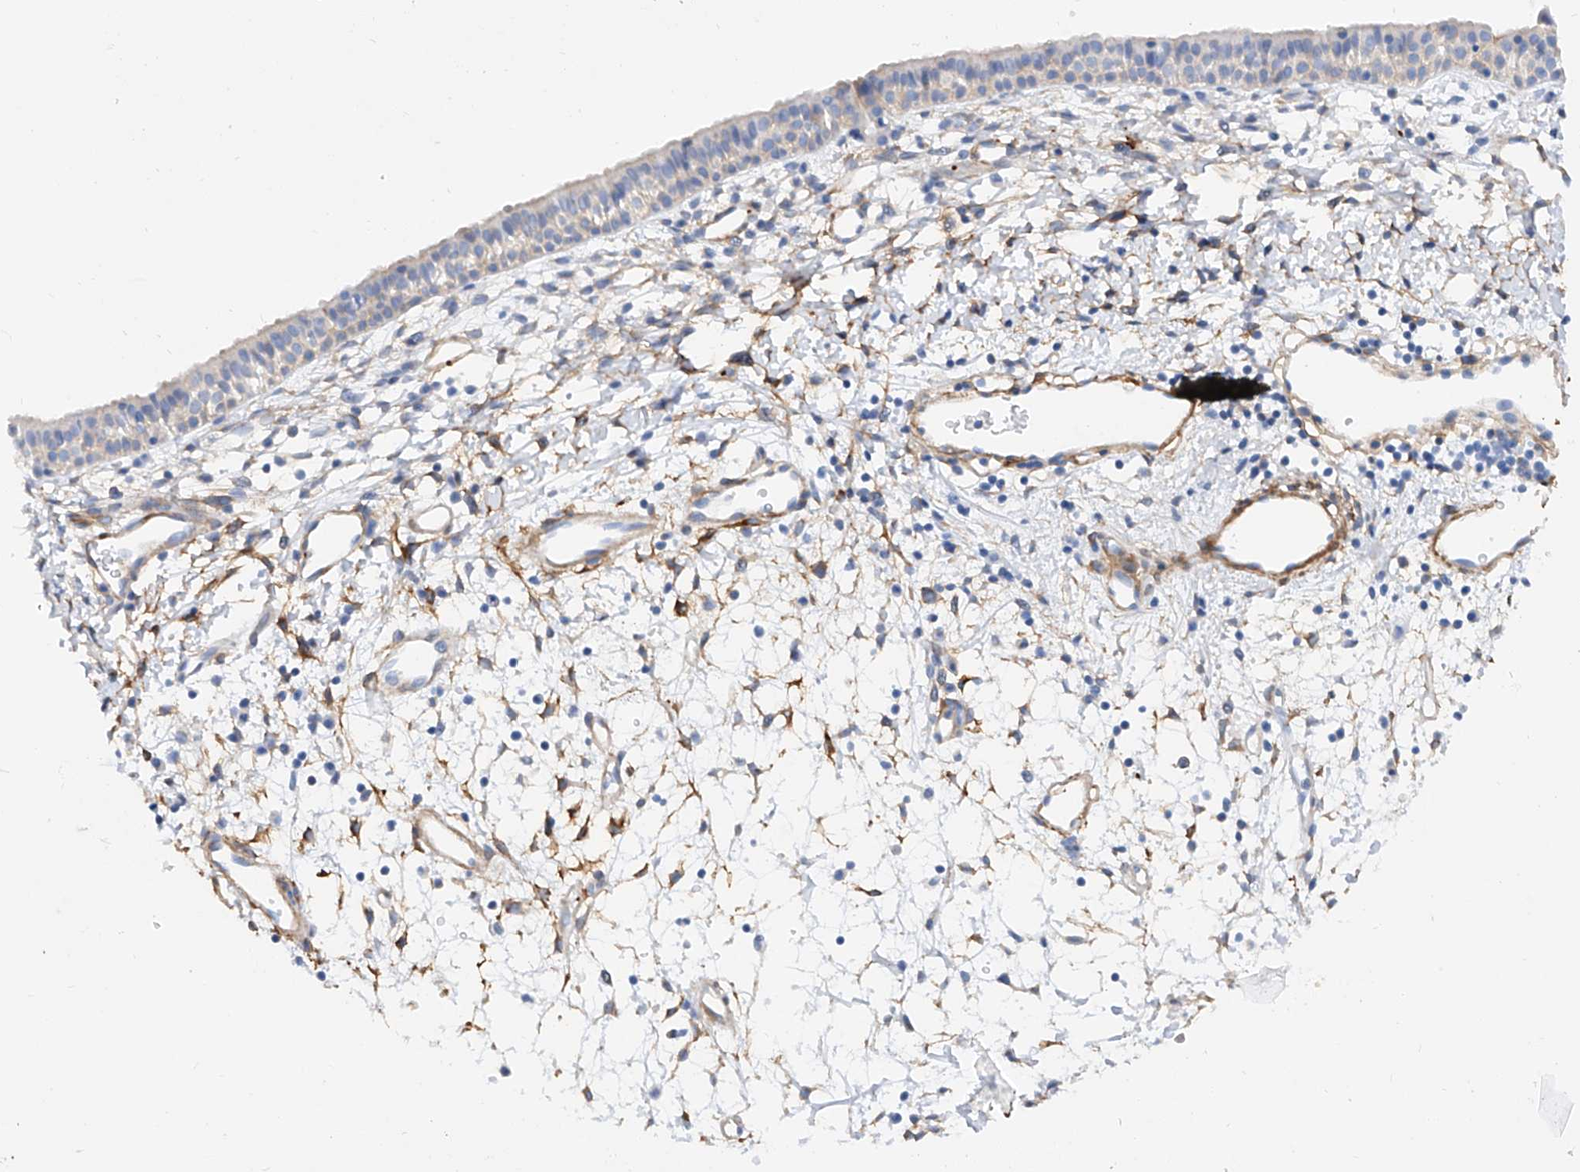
{"staining": {"intensity": "negative", "quantity": "none", "location": "none"}, "tissue": "nasopharynx", "cell_type": "Respiratory epithelial cells", "image_type": "normal", "snomed": [{"axis": "morphology", "description": "Normal tissue, NOS"}, {"axis": "topography", "description": "Nasopharynx"}], "caption": "DAB (3,3'-diaminobenzidine) immunohistochemical staining of unremarkable human nasopharynx displays no significant staining in respiratory epithelial cells.", "gene": "TAS2R60", "patient": {"sex": "male", "age": 22}}